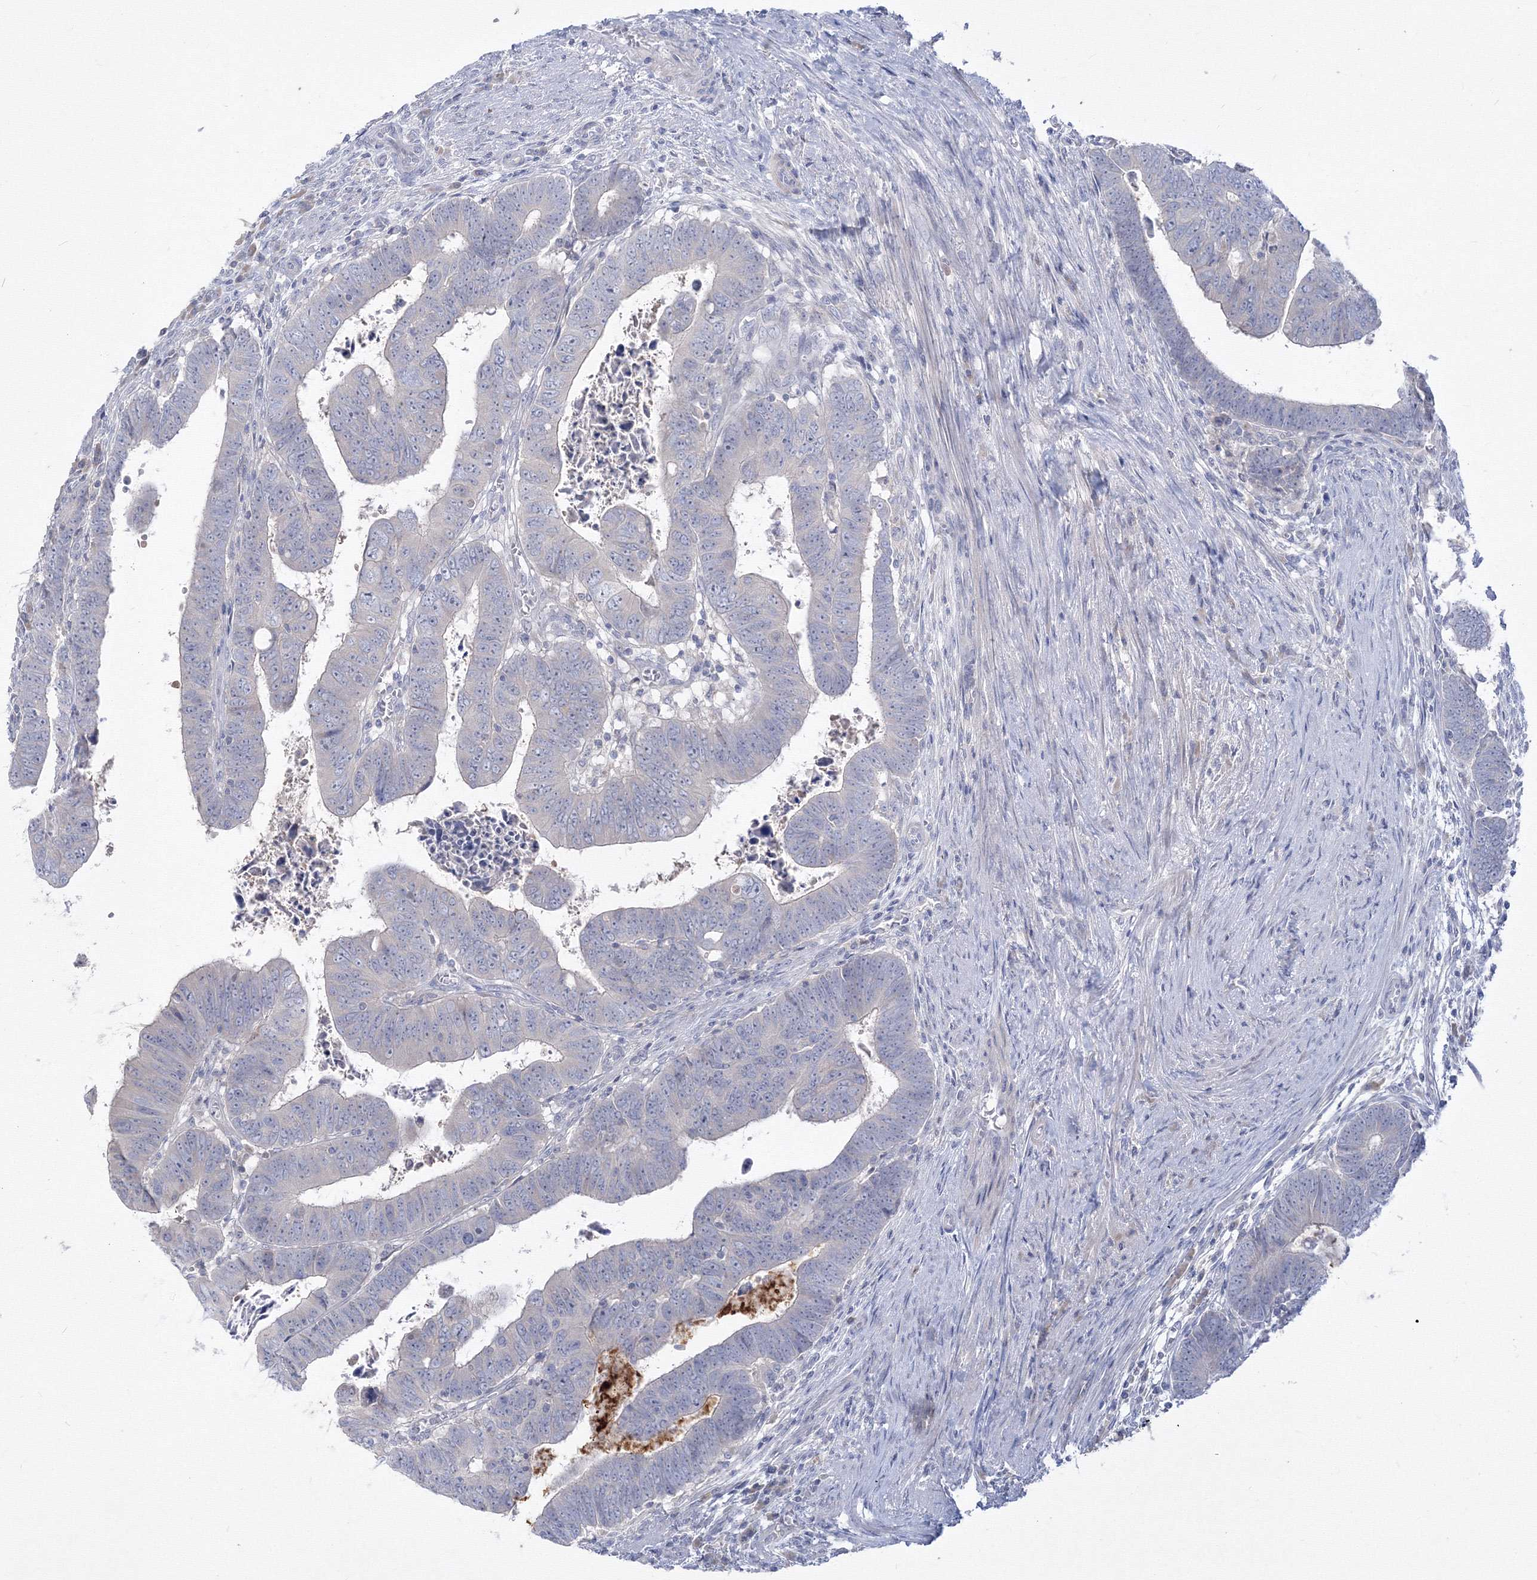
{"staining": {"intensity": "negative", "quantity": "none", "location": "none"}, "tissue": "colorectal cancer", "cell_type": "Tumor cells", "image_type": "cancer", "snomed": [{"axis": "morphology", "description": "Normal tissue, NOS"}, {"axis": "morphology", "description": "Adenocarcinoma, NOS"}, {"axis": "topography", "description": "Rectum"}], "caption": "An immunohistochemistry micrograph of colorectal cancer is shown. There is no staining in tumor cells of colorectal cancer.", "gene": "FBXL8", "patient": {"sex": "female", "age": 65}}